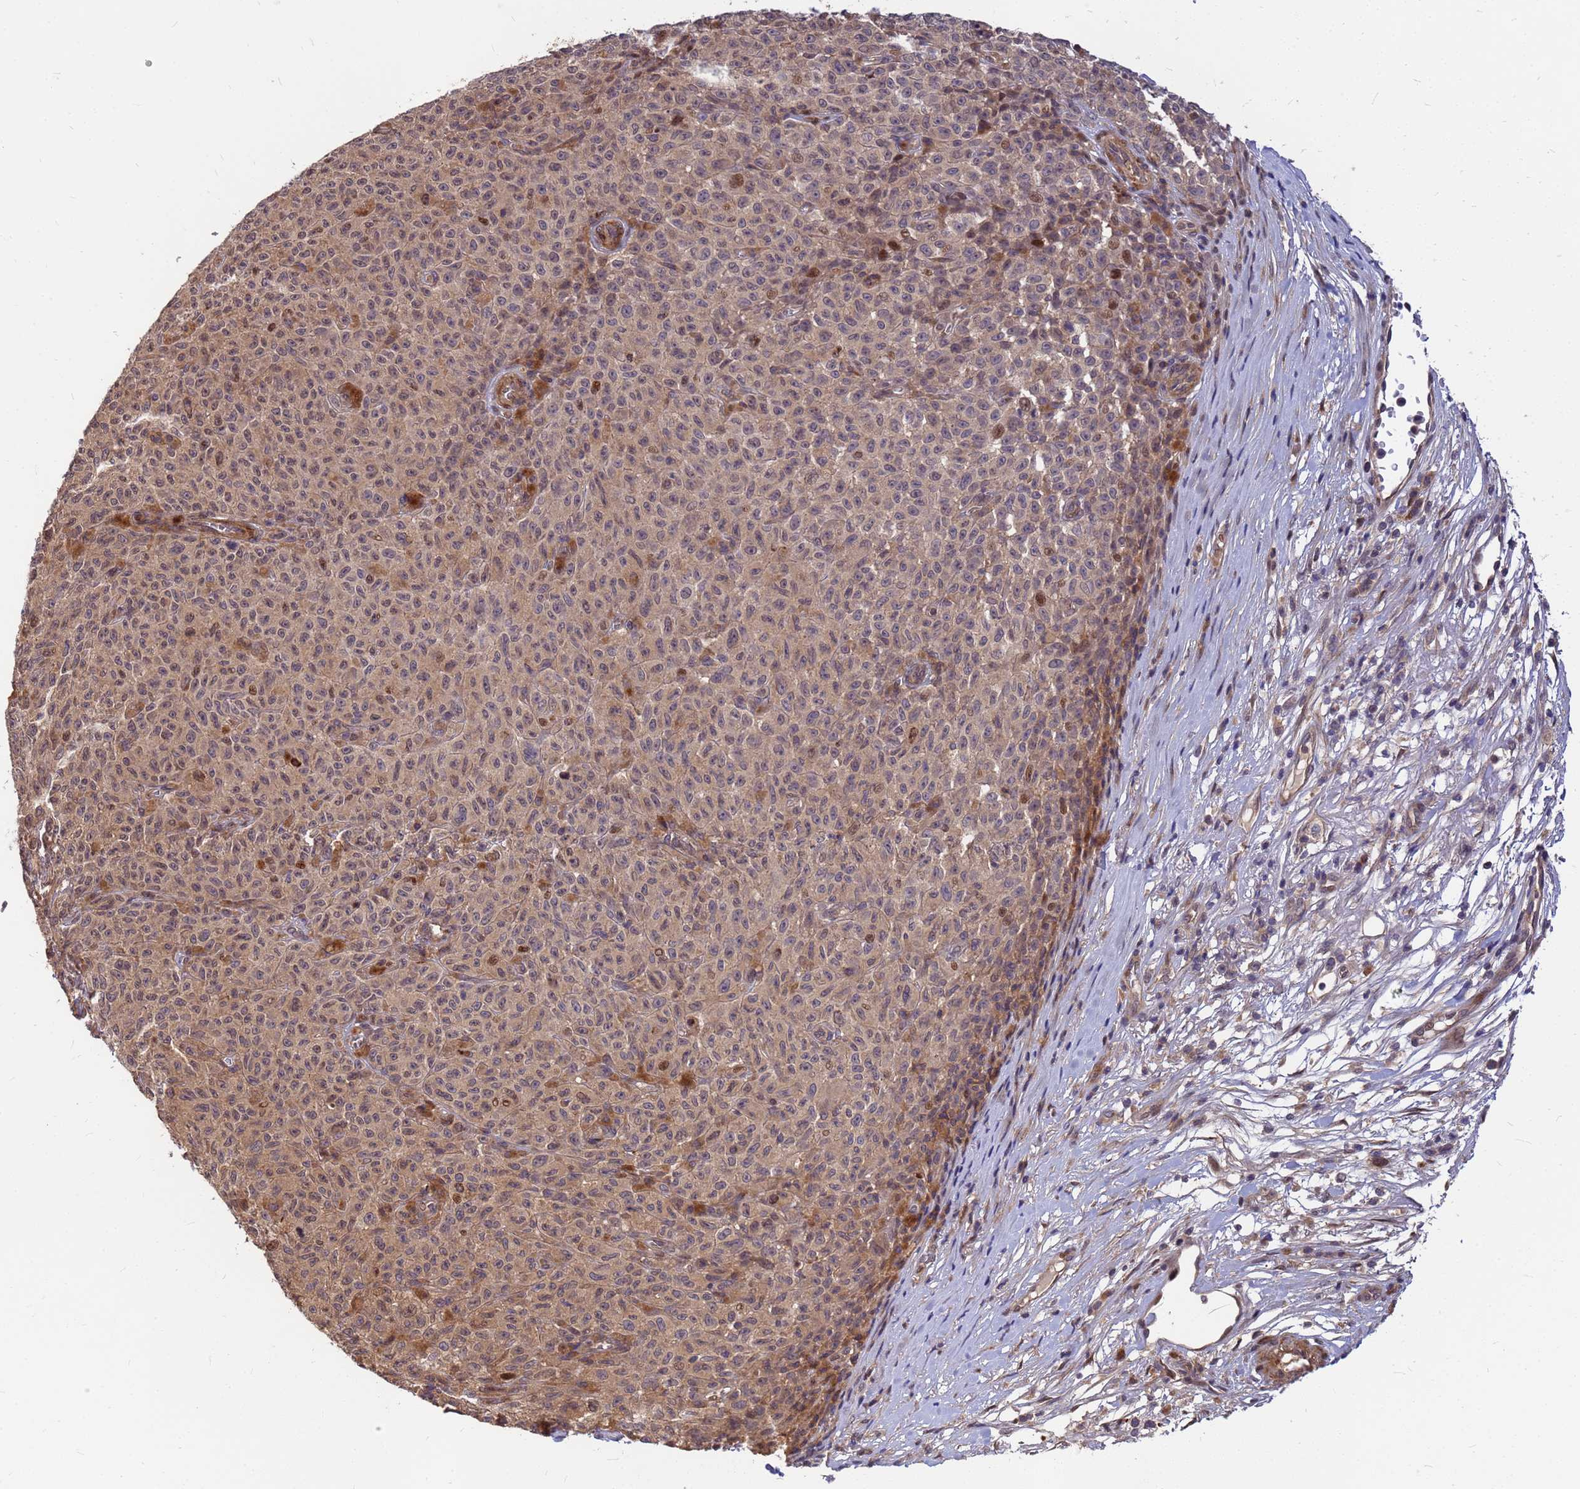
{"staining": {"intensity": "weak", "quantity": ">75%", "location": "cytoplasmic/membranous"}, "tissue": "melanoma", "cell_type": "Tumor cells", "image_type": "cancer", "snomed": [{"axis": "morphology", "description": "Malignant melanoma, NOS"}, {"axis": "topography", "description": "Skin"}], "caption": "Malignant melanoma stained for a protein displays weak cytoplasmic/membranous positivity in tumor cells.", "gene": "DUS4L", "patient": {"sex": "female", "age": 82}}